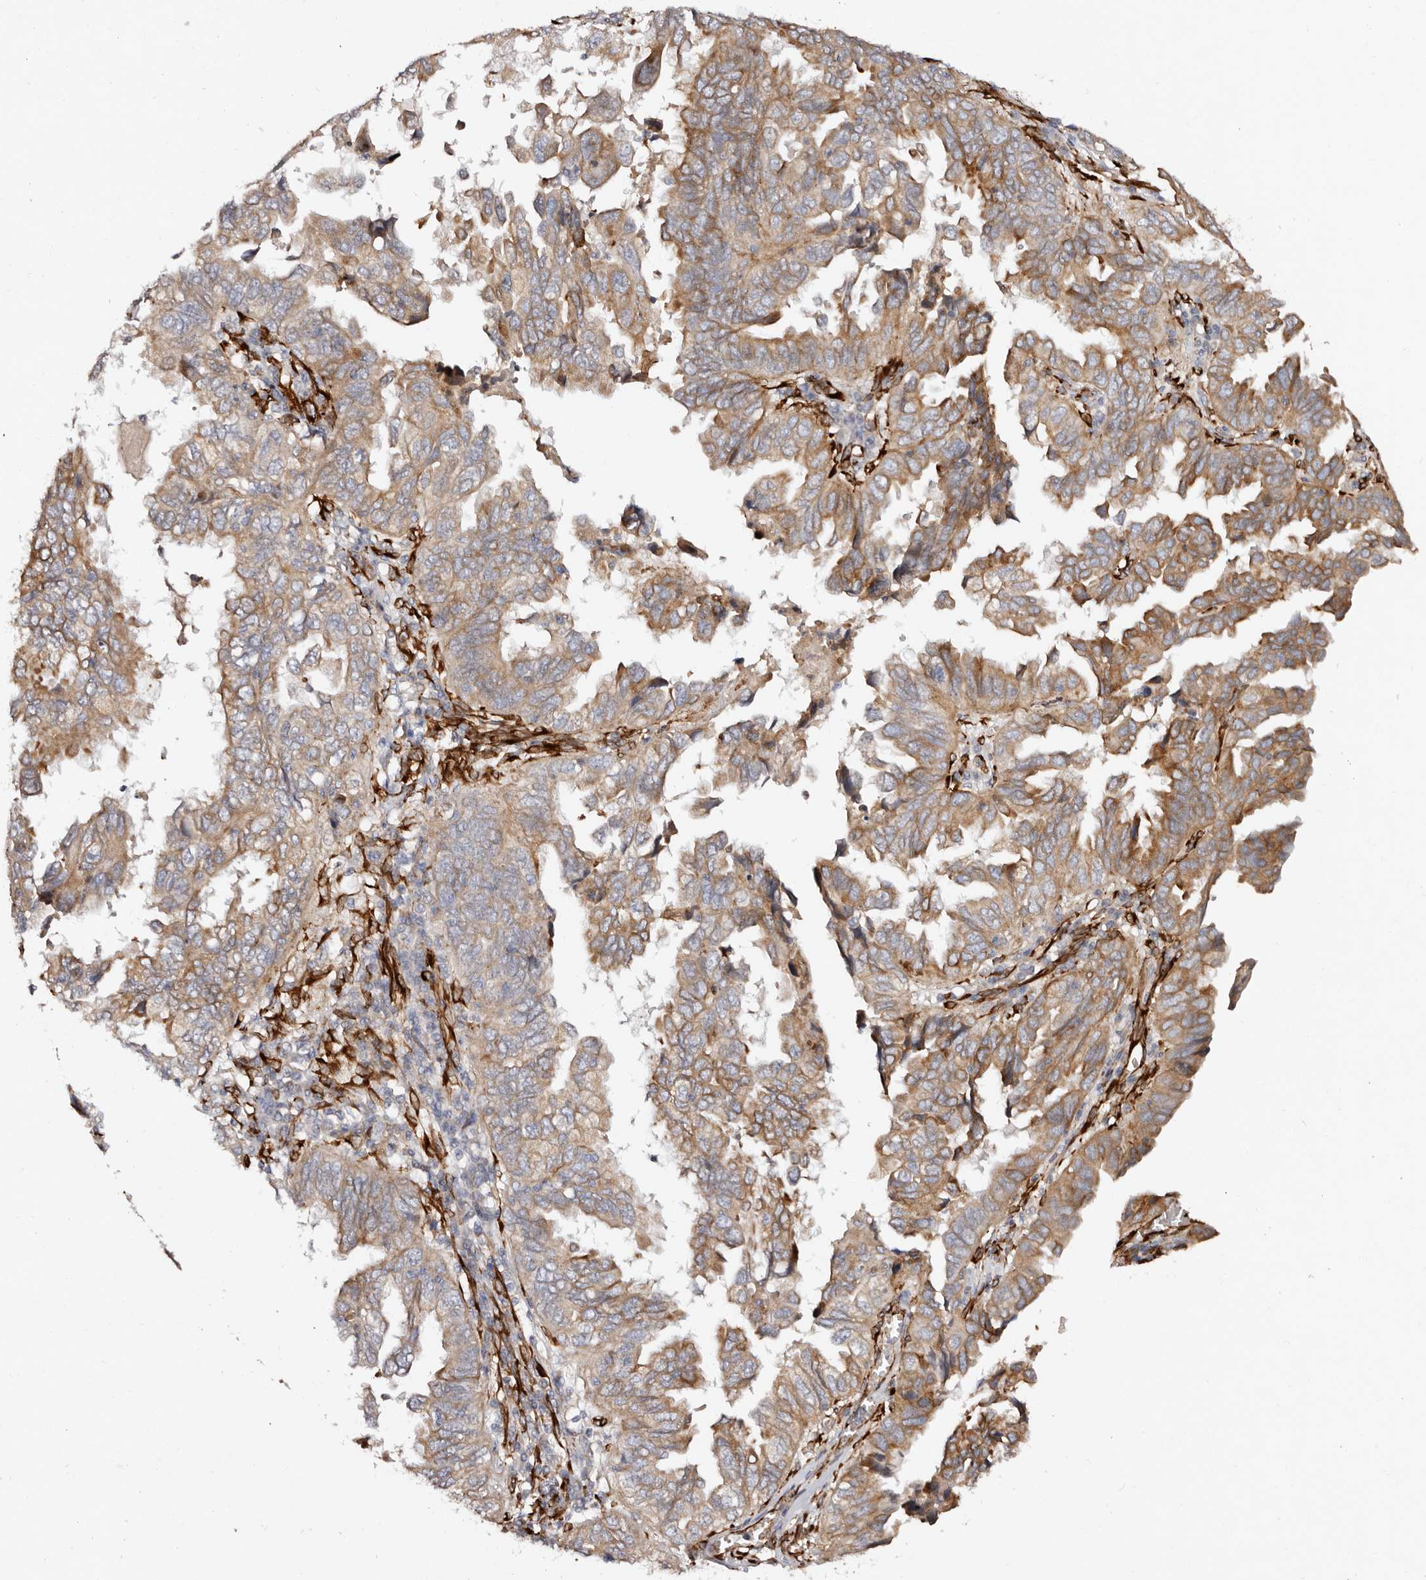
{"staining": {"intensity": "moderate", "quantity": ">75%", "location": "cytoplasmic/membranous"}, "tissue": "endometrial cancer", "cell_type": "Tumor cells", "image_type": "cancer", "snomed": [{"axis": "morphology", "description": "Adenocarcinoma, NOS"}, {"axis": "topography", "description": "Uterus"}], "caption": "Approximately >75% of tumor cells in endometrial cancer (adenocarcinoma) show moderate cytoplasmic/membranous protein staining as visualized by brown immunohistochemical staining.", "gene": "SERPINH1", "patient": {"sex": "female", "age": 77}}